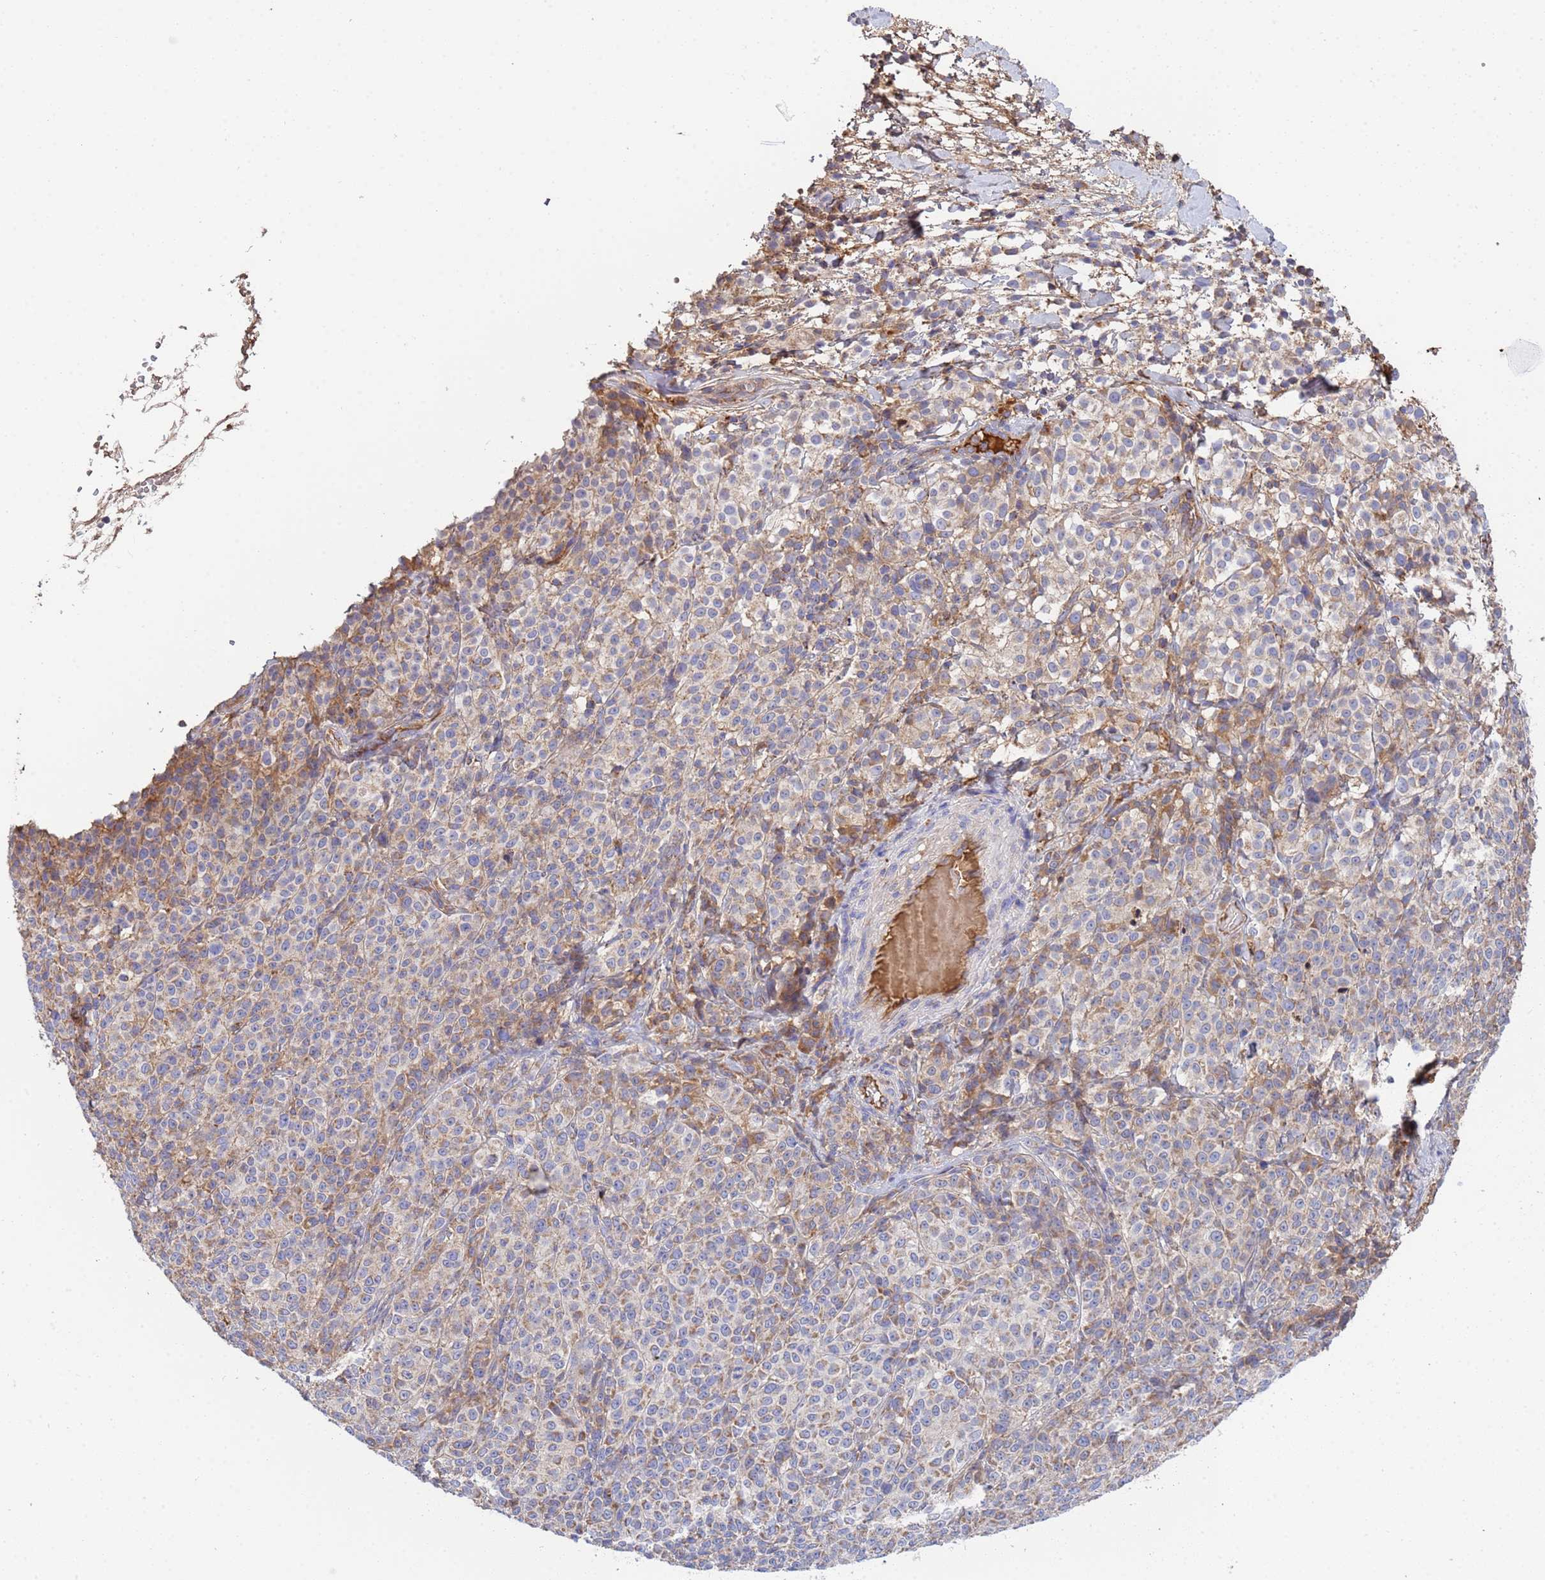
{"staining": {"intensity": "moderate", "quantity": "25%-75%", "location": "cytoplasmic/membranous"}, "tissue": "melanoma", "cell_type": "Tumor cells", "image_type": "cancer", "snomed": [{"axis": "morphology", "description": "Normal tissue, NOS"}, {"axis": "morphology", "description": "Malignant melanoma, NOS"}, {"axis": "topography", "description": "Skin"}], "caption": "Malignant melanoma was stained to show a protein in brown. There is medium levels of moderate cytoplasmic/membranous positivity in about 25%-75% of tumor cells.", "gene": "GLUD1", "patient": {"sex": "female", "age": 34}}